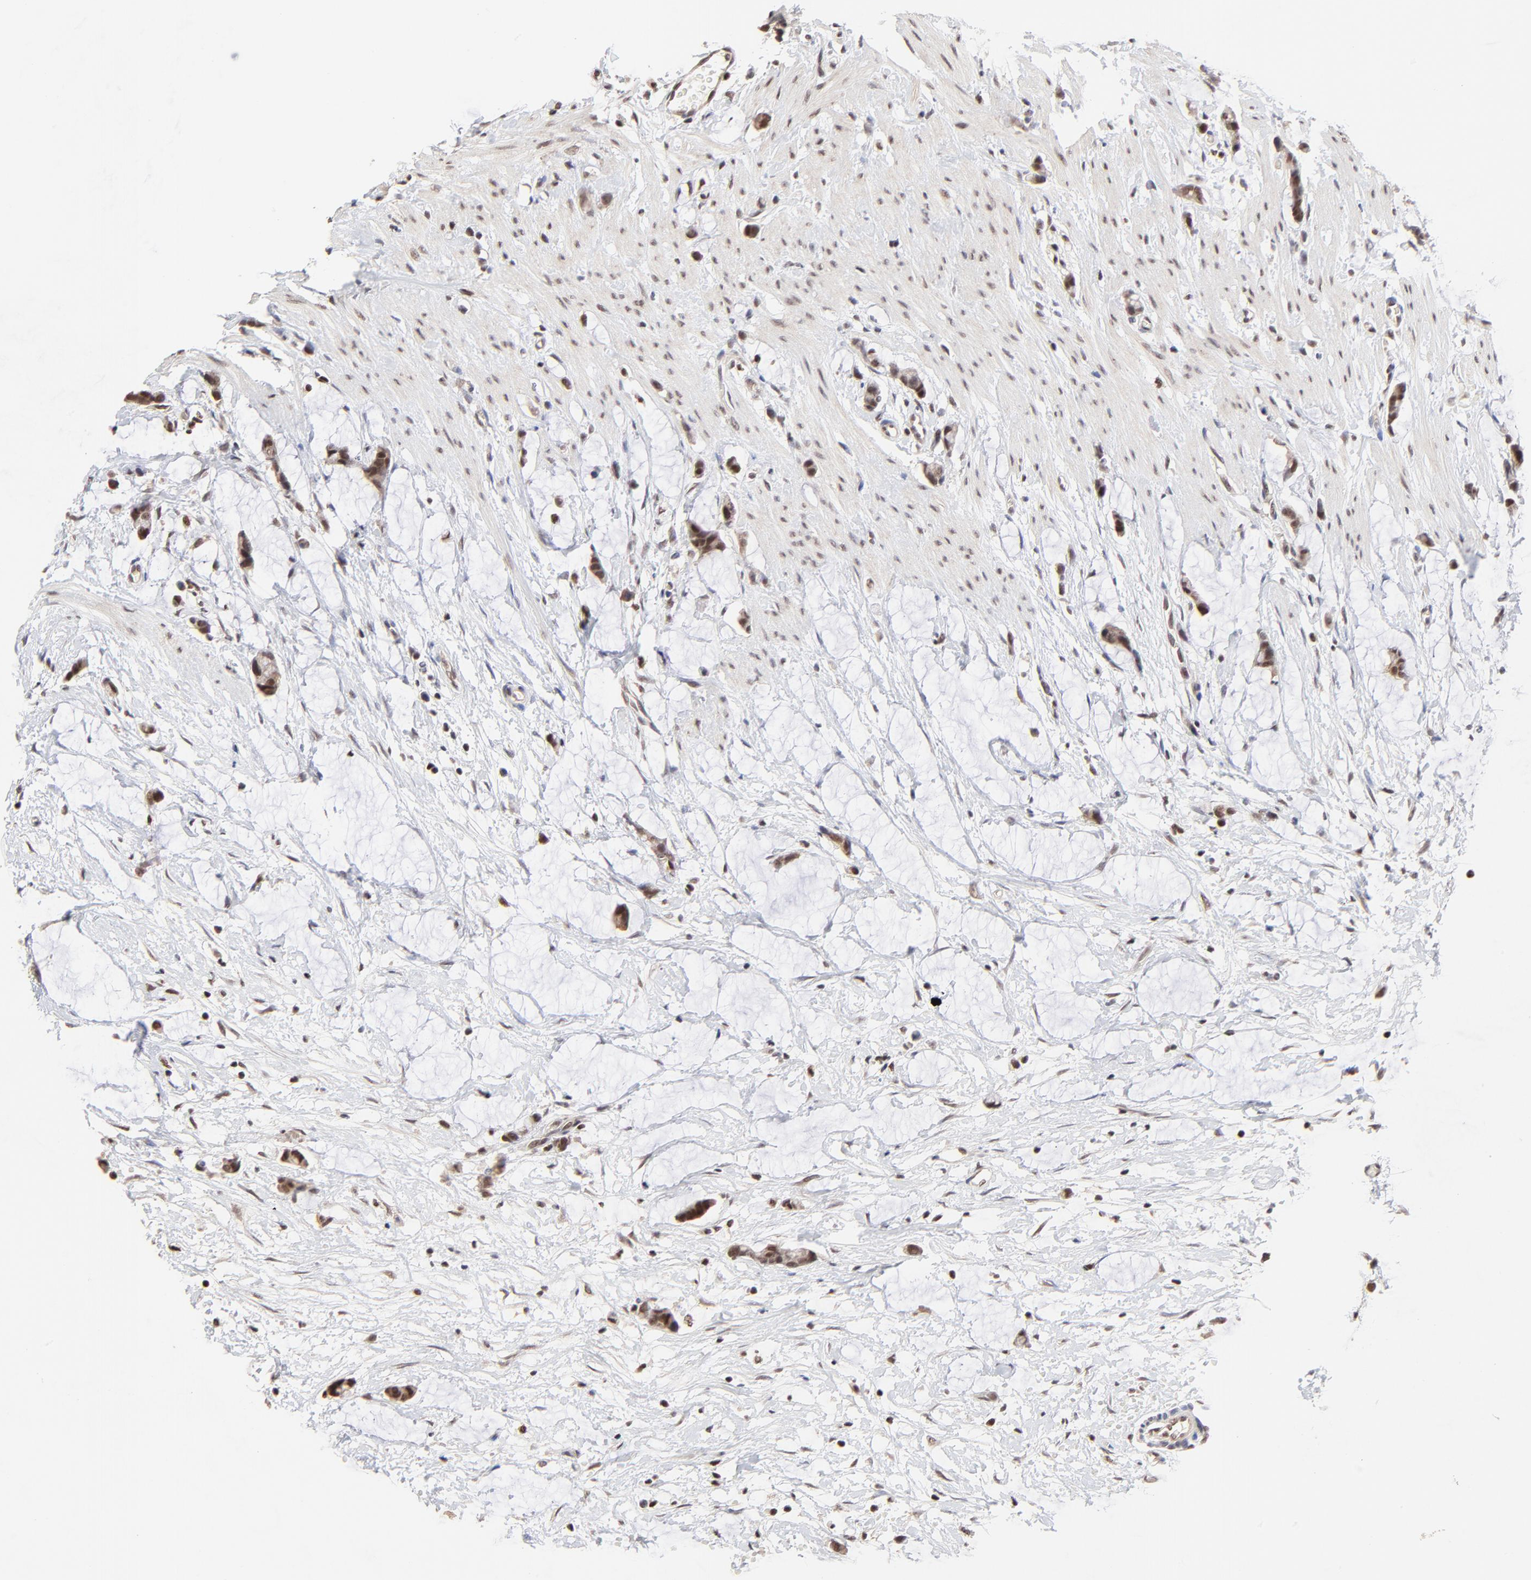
{"staining": {"intensity": "strong", "quantity": ">75%", "location": "nuclear"}, "tissue": "colorectal cancer", "cell_type": "Tumor cells", "image_type": "cancer", "snomed": [{"axis": "morphology", "description": "Adenocarcinoma, NOS"}, {"axis": "topography", "description": "Colon"}], "caption": "Tumor cells display high levels of strong nuclear positivity in approximately >75% of cells in colorectal cancer. (brown staining indicates protein expression, while blue staining denotes nuclei).", "gene": "DSN1", "patient": {"sex": "male", "age": 14}}